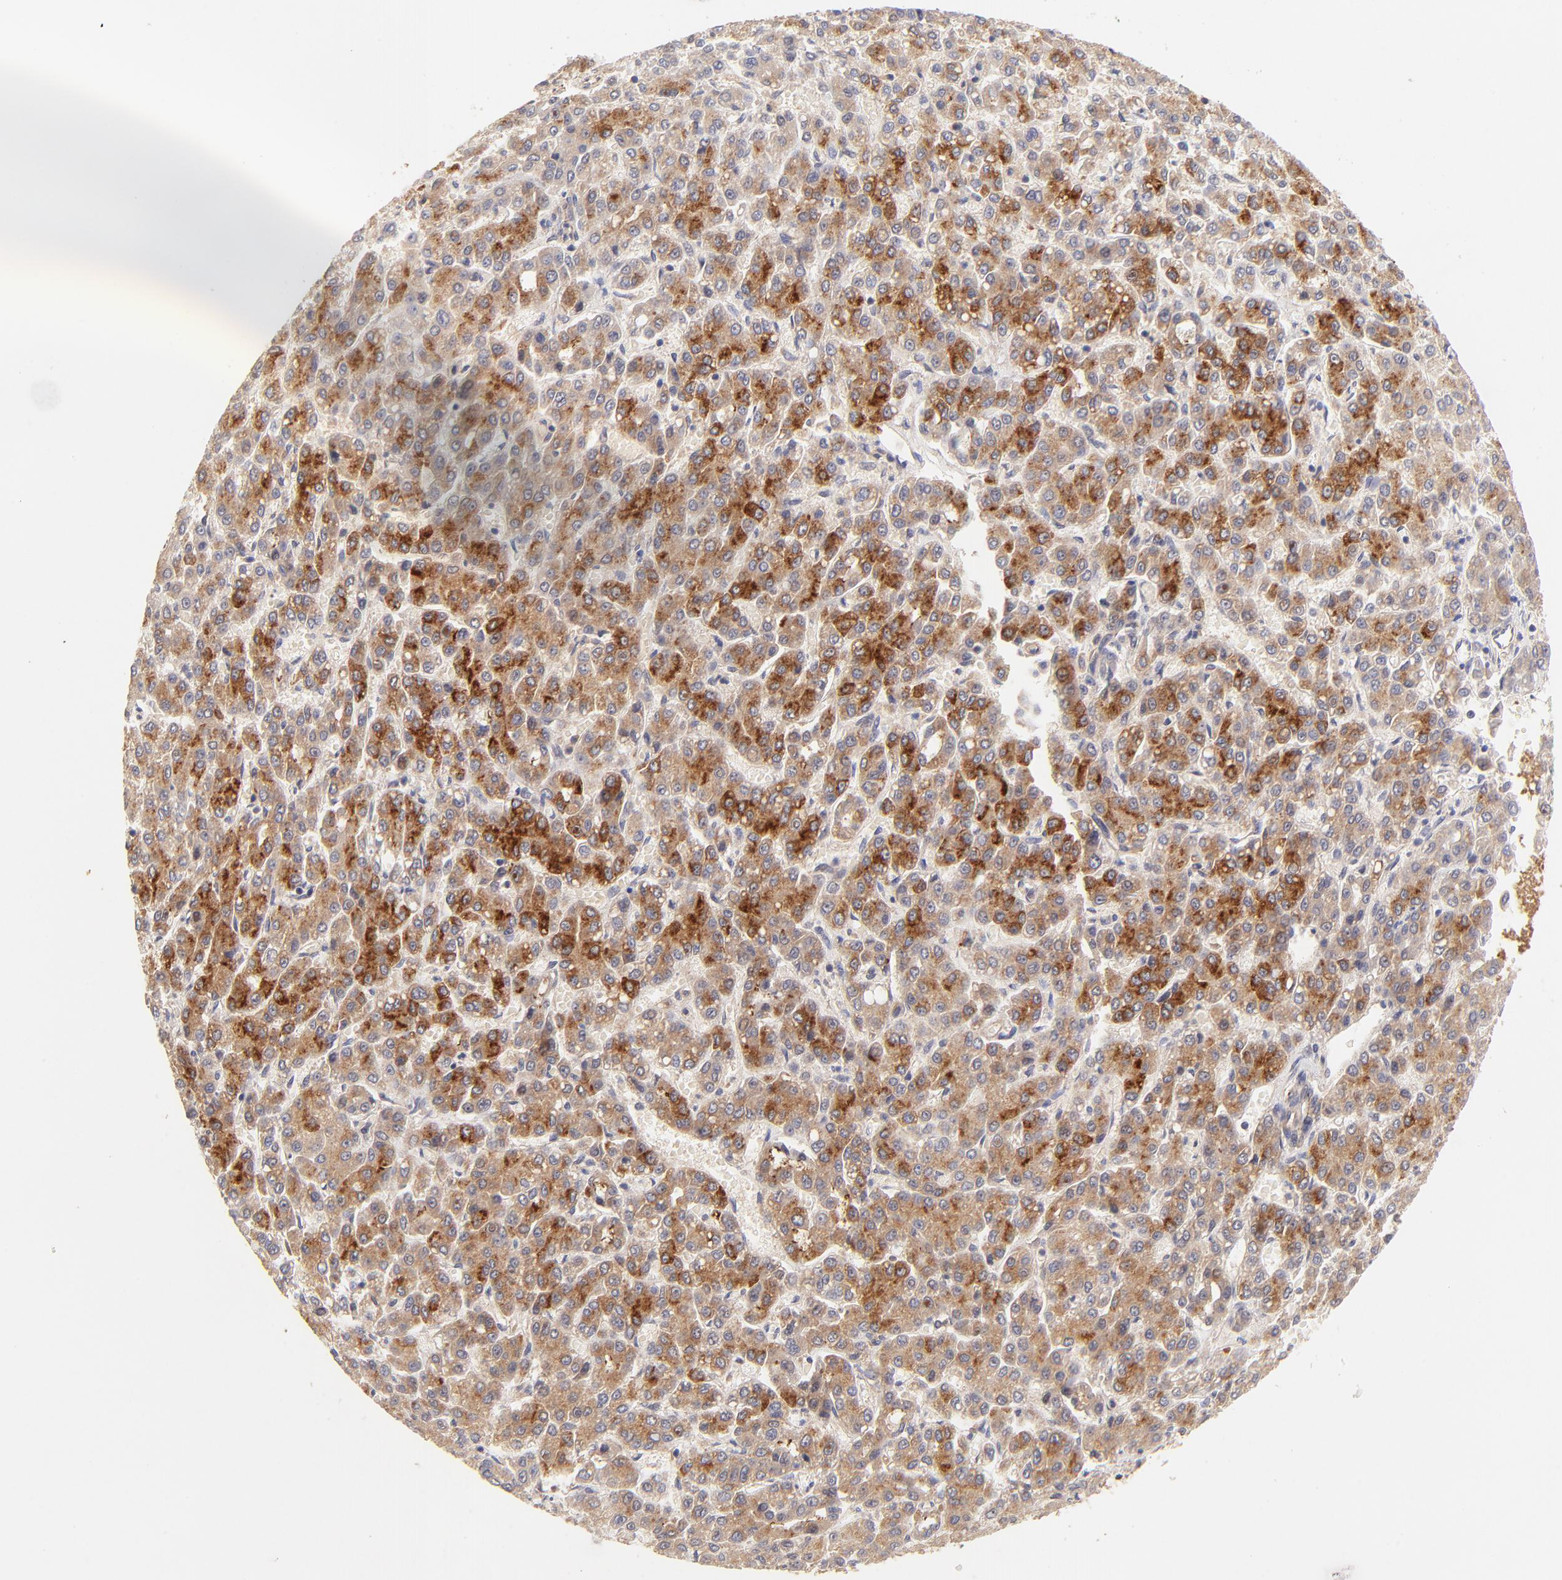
{"staining": {"intensity": "moderate", "quantity": ">75%", "location": "cytoplasmic/membranous"}, "tissue": "liver cancer", "cell_type": "Tumor cells", "image_type": "cancer", "snomed": [{"axis": "morphology", "description": "Carcinoma, Hepatocellular, NOS"}, {"axis": "topography", "description": "Liver"}], "caption": "This photomicrograph demonstrates liver cancer stained with IHC to label a protein in brown. The cytoplasmic/membranous of tumor cells show moderate positivity for the protein. Nuclei are counter-stained blue.", "gene": "TNFAIP3", "patient": {"sex": "male", "age": 69}}